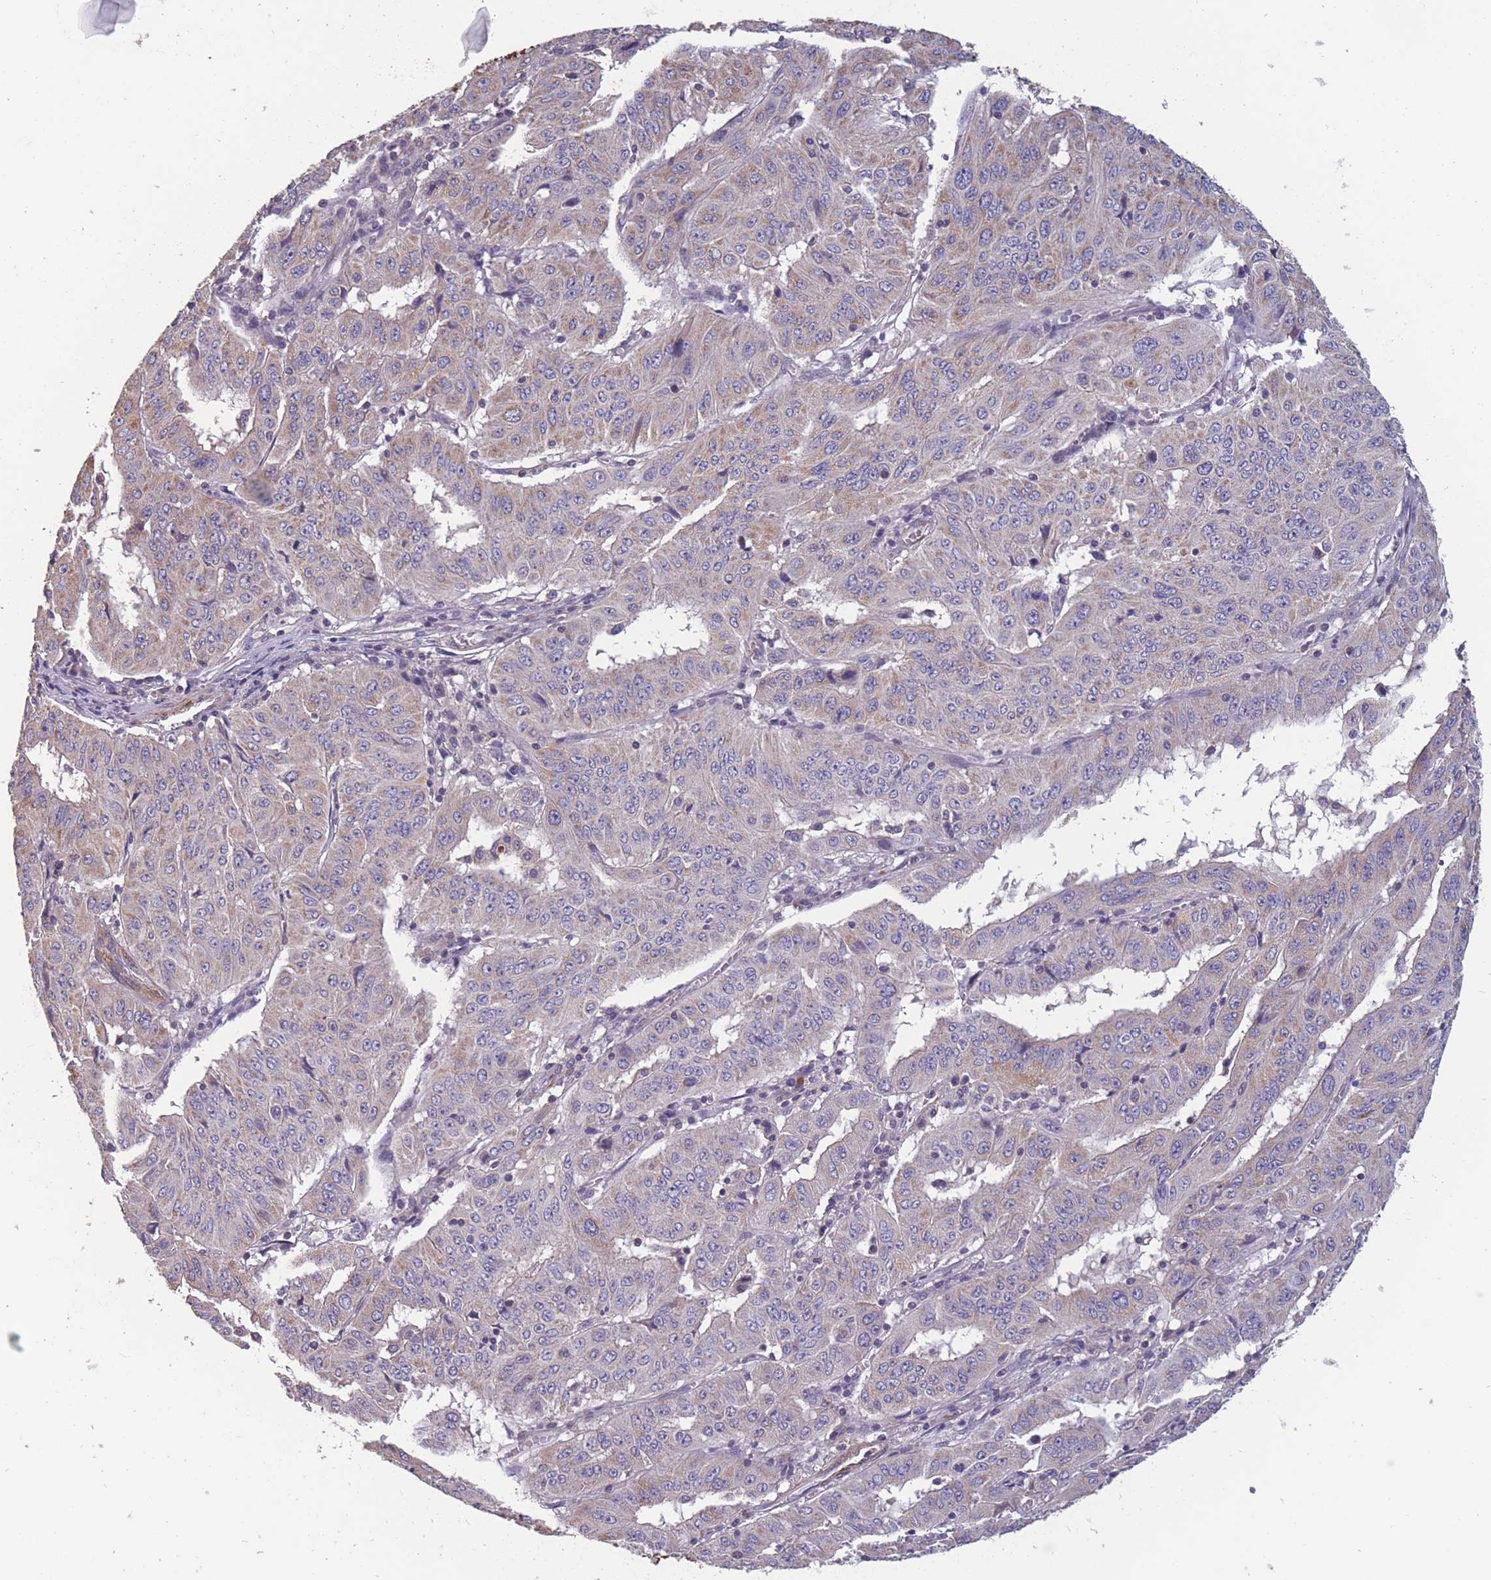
{"staining": {"intensity": "weak", "quantity": "25%-75%", "location": "cytoplasmic/membranous"}, "tissue": "pancreatic cancer", "cell_type": "Tumor cells", "image_type": "cancer", "snomed": [{"axis": "morphology", "description": "Adenocarcinoma, NOS"}, {"axis": "topography", "description": "Pancreas"}], "caption": "The photomicrograph demonstrates a brown stain indicating the presence of a protein in the cytoplasmic/membranous of tumor cells in pancreatic adenocarcinoma.", "gene": "TOMM40L", "patient": {"sex": "male", "age": 63}}